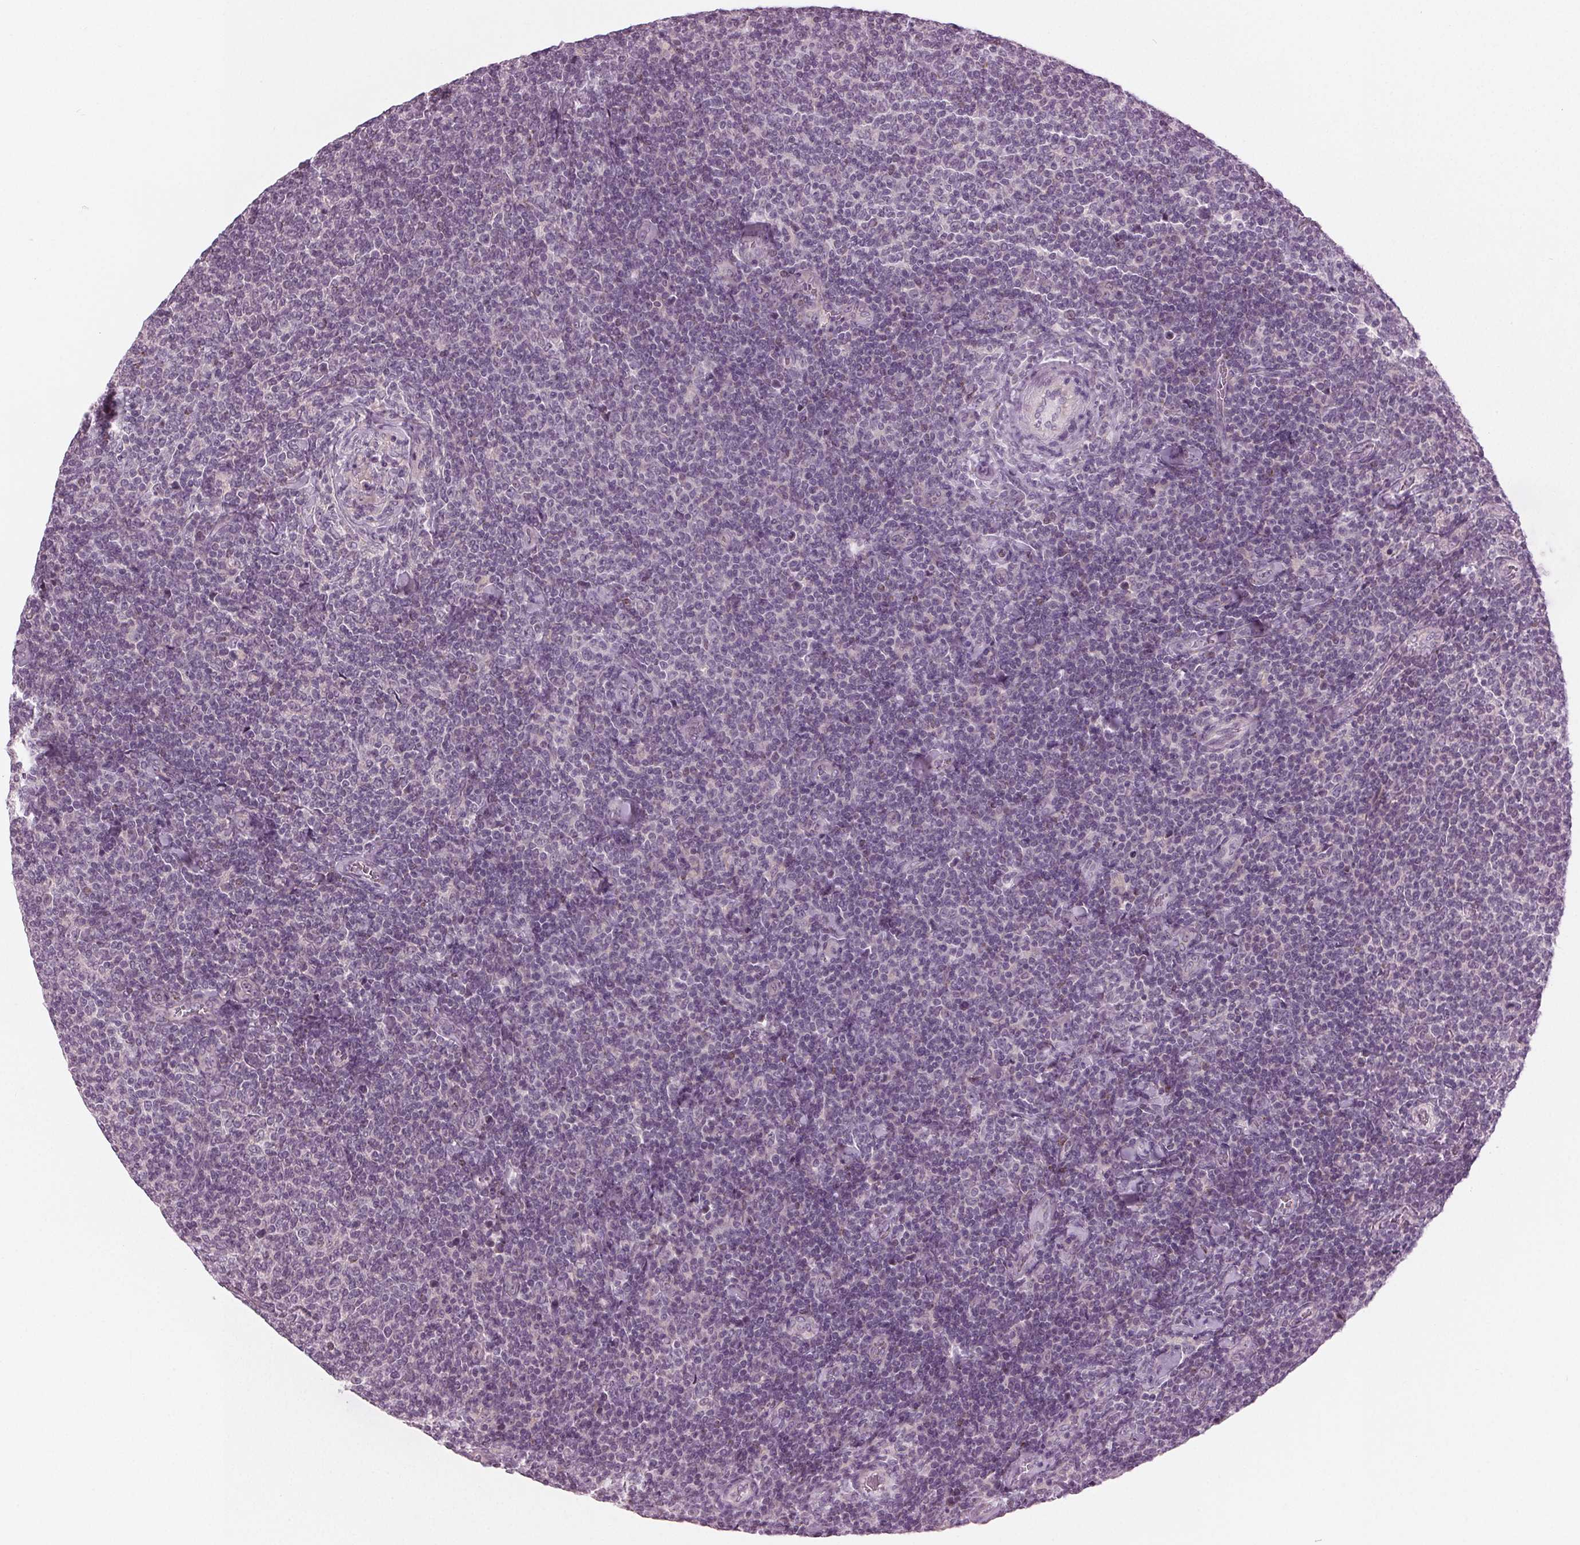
{"staining": {"intensity": "negative", "quantity": "none", "location": "none"}, "tissue": "lymphoma", "cell_type": "Tumor cells", "image_type": "cancer", "snomed": [{"axis": "morphology", "description": "Malignant lymphoma, non-Hodgkin's type, Low grade"}, {"axis": "topography", "description": "Lymph node"}], "caption": "High magnification brightfield microscopy of lymphoma stained with DAB (3,3'-diaminobenzidine) (brown) and counterstained with hematoxylin (blue): tumor cells show no significant positivity.", "gene": "PRAP1", "patient": {"sex": "male", "age": 52}}